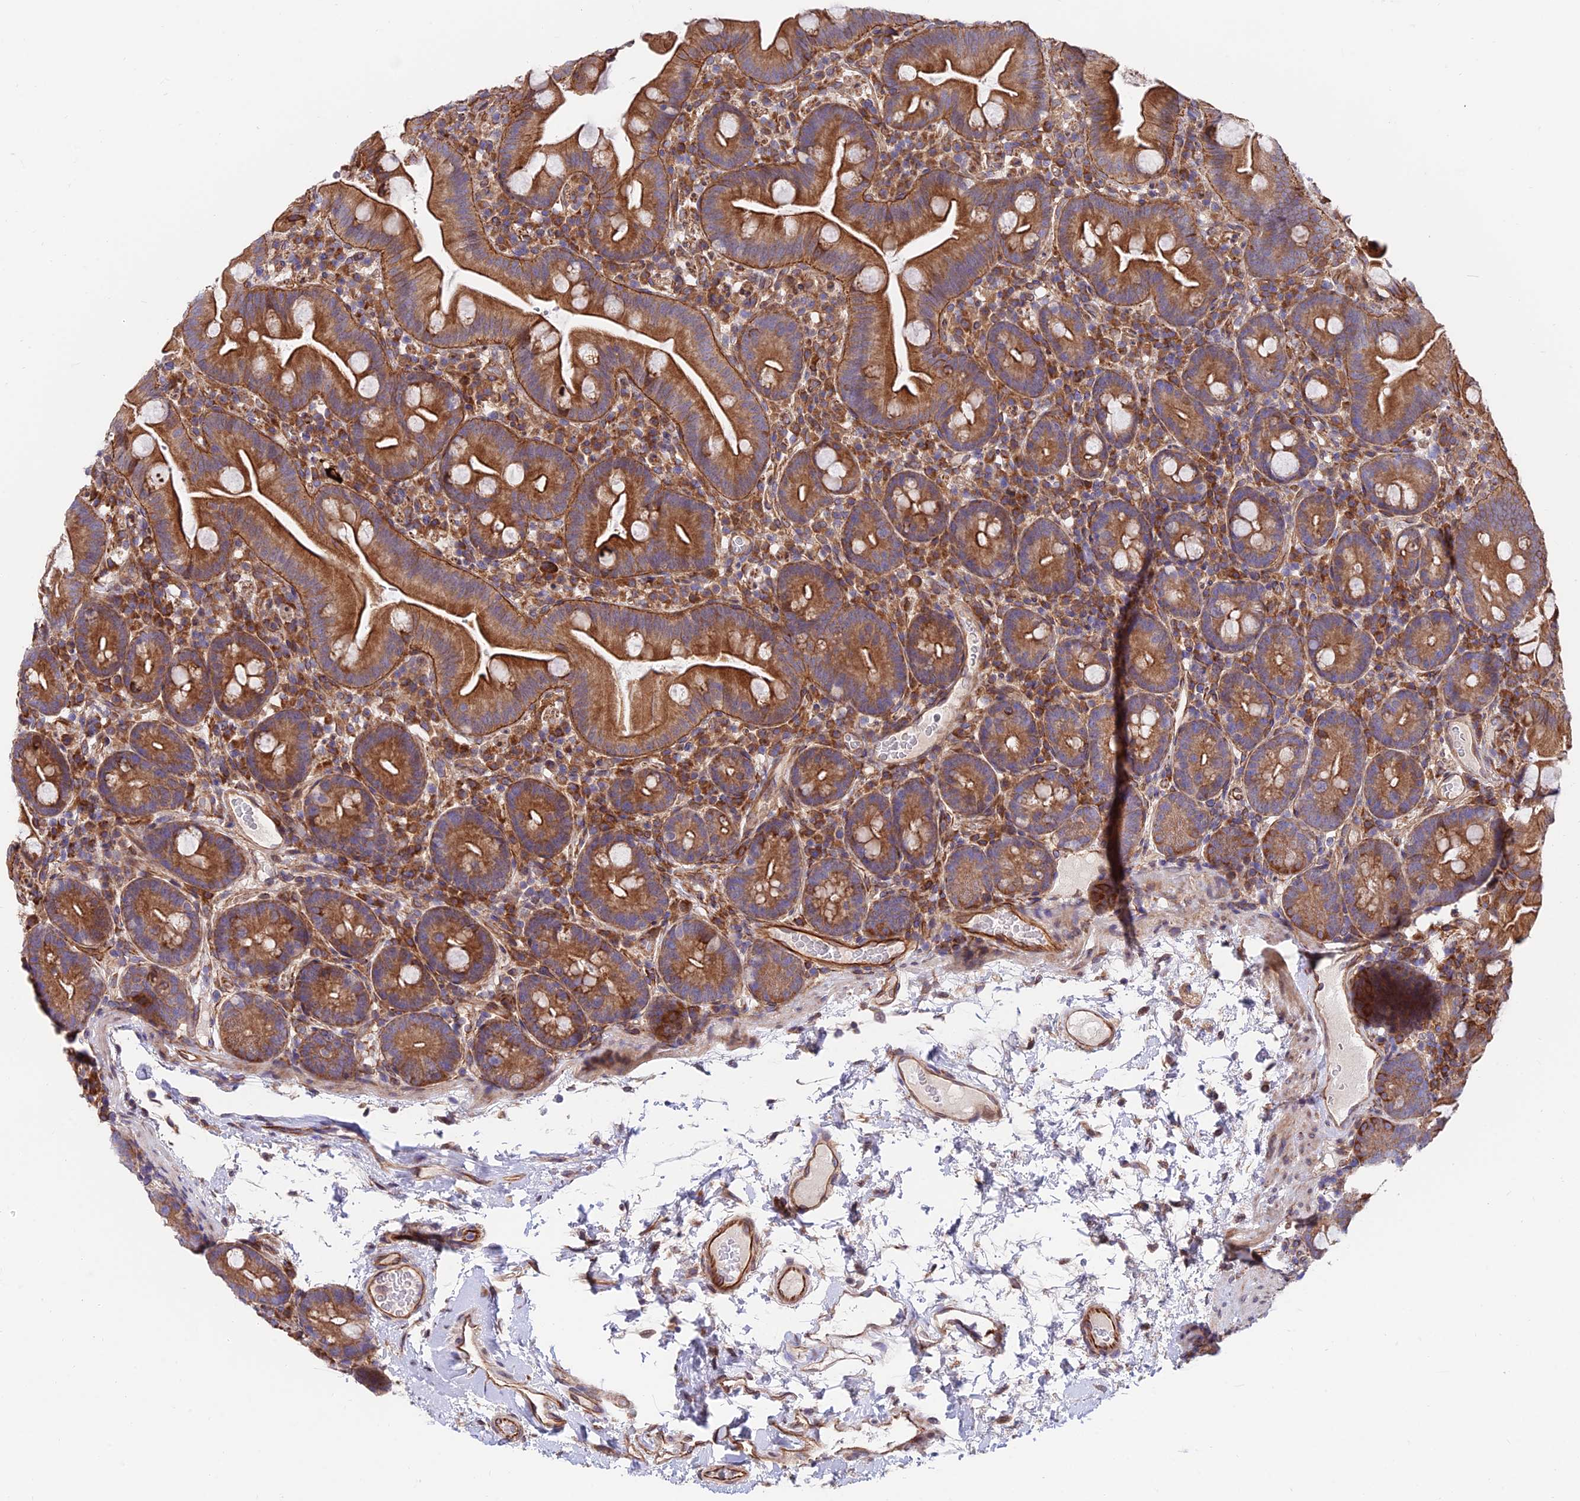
{"staining": {"intensity": "moderate", "quantity": ">75%", "location": "cytoplasmic/membranous"}, "tissue": "small intestine", "cell_type": "Glandular cells", "image_type": "normal", "snomed": [{"axis": "morphology", "description": "Normal tissue, NOS"}, {"axis": "topography", "description": "Small intestine"}], "caption": "IHC of normal small intestine exhibits medium levels of moderate cytoplasmic/membranous staining in about >75% of glandular cells.", "gene": "EXOC3L4", "patient": {"sex": "female", "age": 68}}